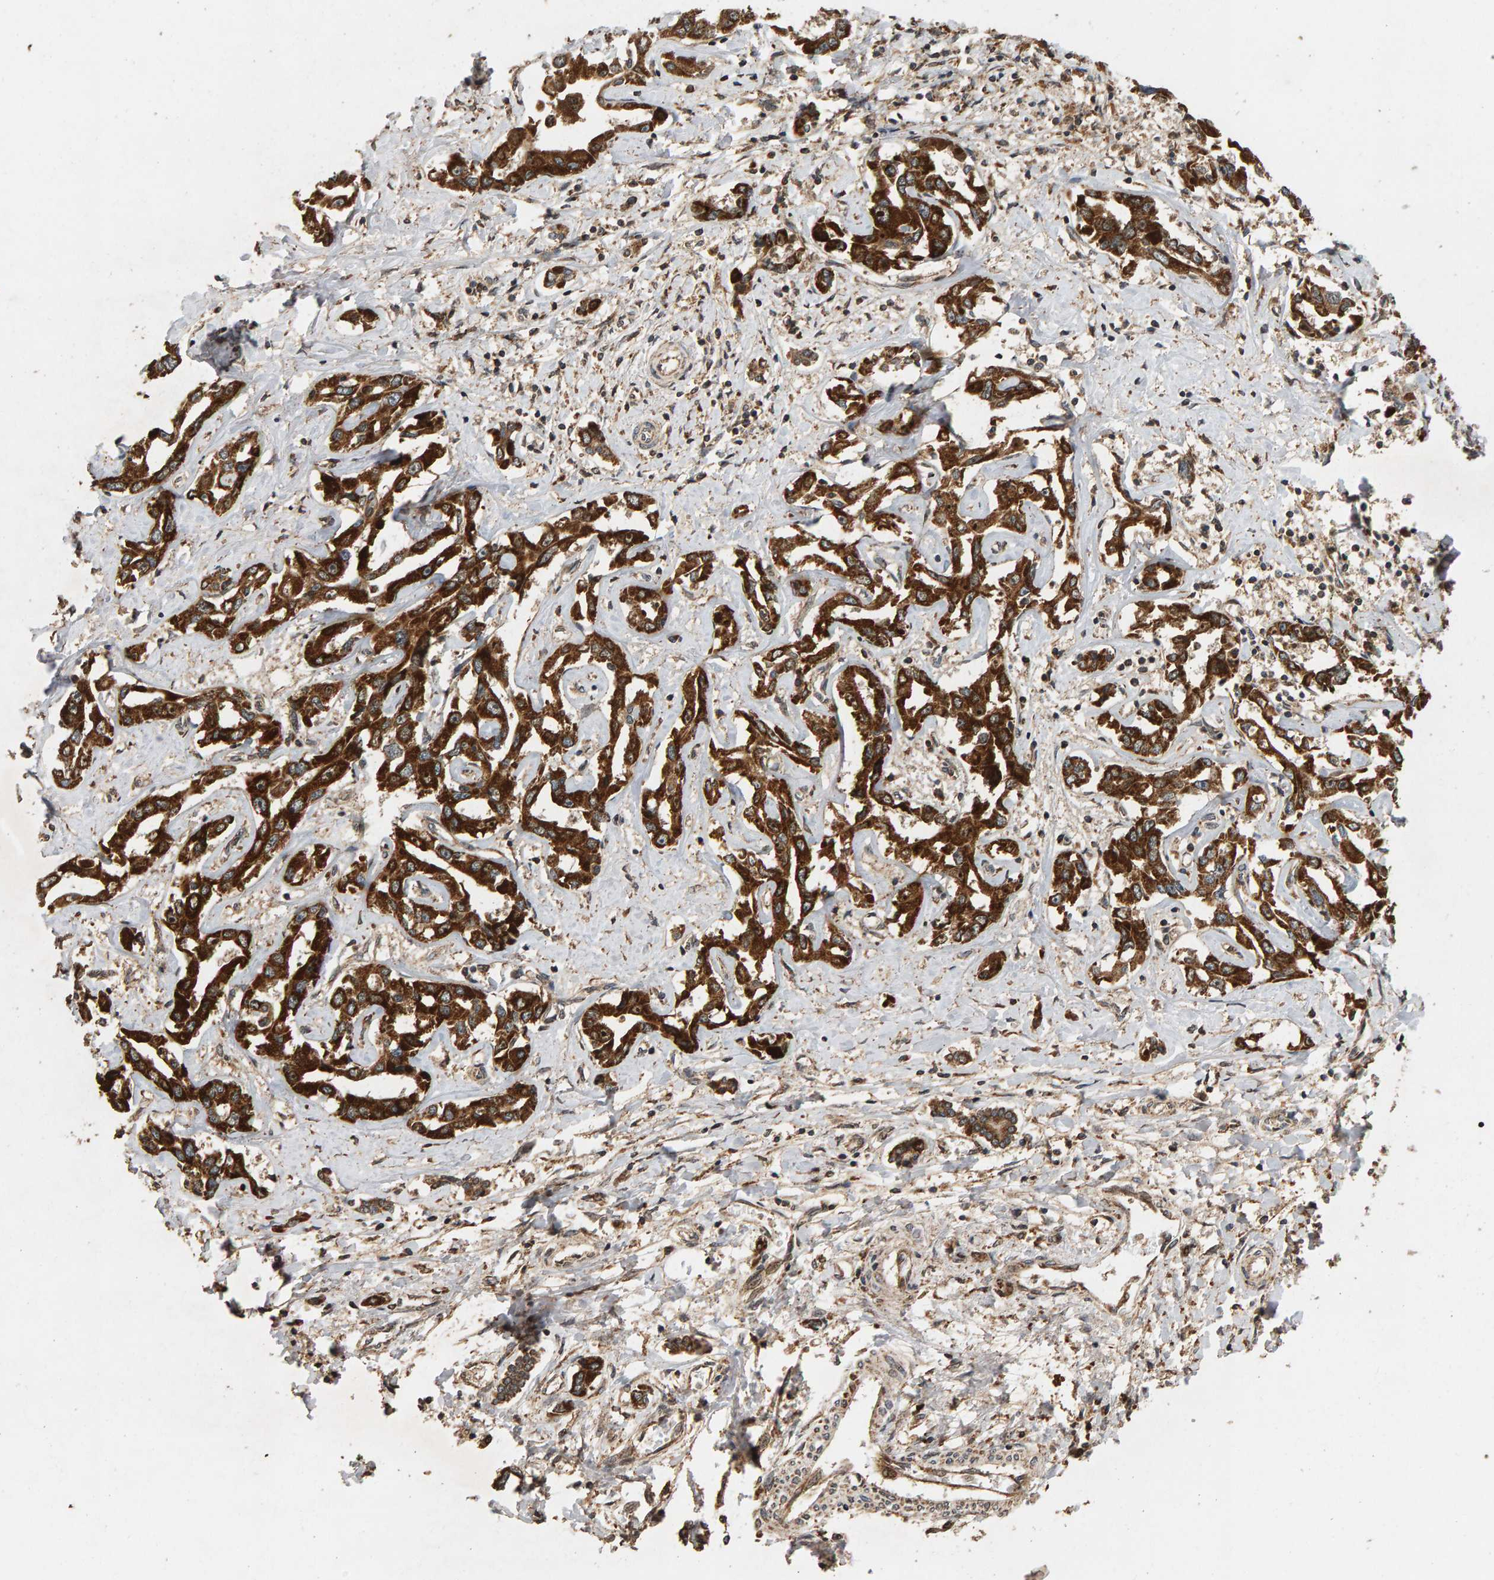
{"staining": {"intensity": "strong", "quantity": ">75%", "location": "cytoplasmic/membranous"}, "tissue": "liver cancer", "cell_type": "Tumor cells", "image_type": "cancer", "snomed": [{"axis": "morphology", "description": "Cholangiocarcinoma"}, {"axis": "topography", "description": "Liver"}], "caption": "Protein expression by IHC exhibits strong cytoplasmic/membranous staining in approximately >75% of tumor cells in liver cholangiocarcinoma. (DAB (3,3'-diaminobenzidine) IHC with brightfield microscopy, high magnification).", "gene": "GSTK1", "patient": {"sex": "male", "age": 59}}